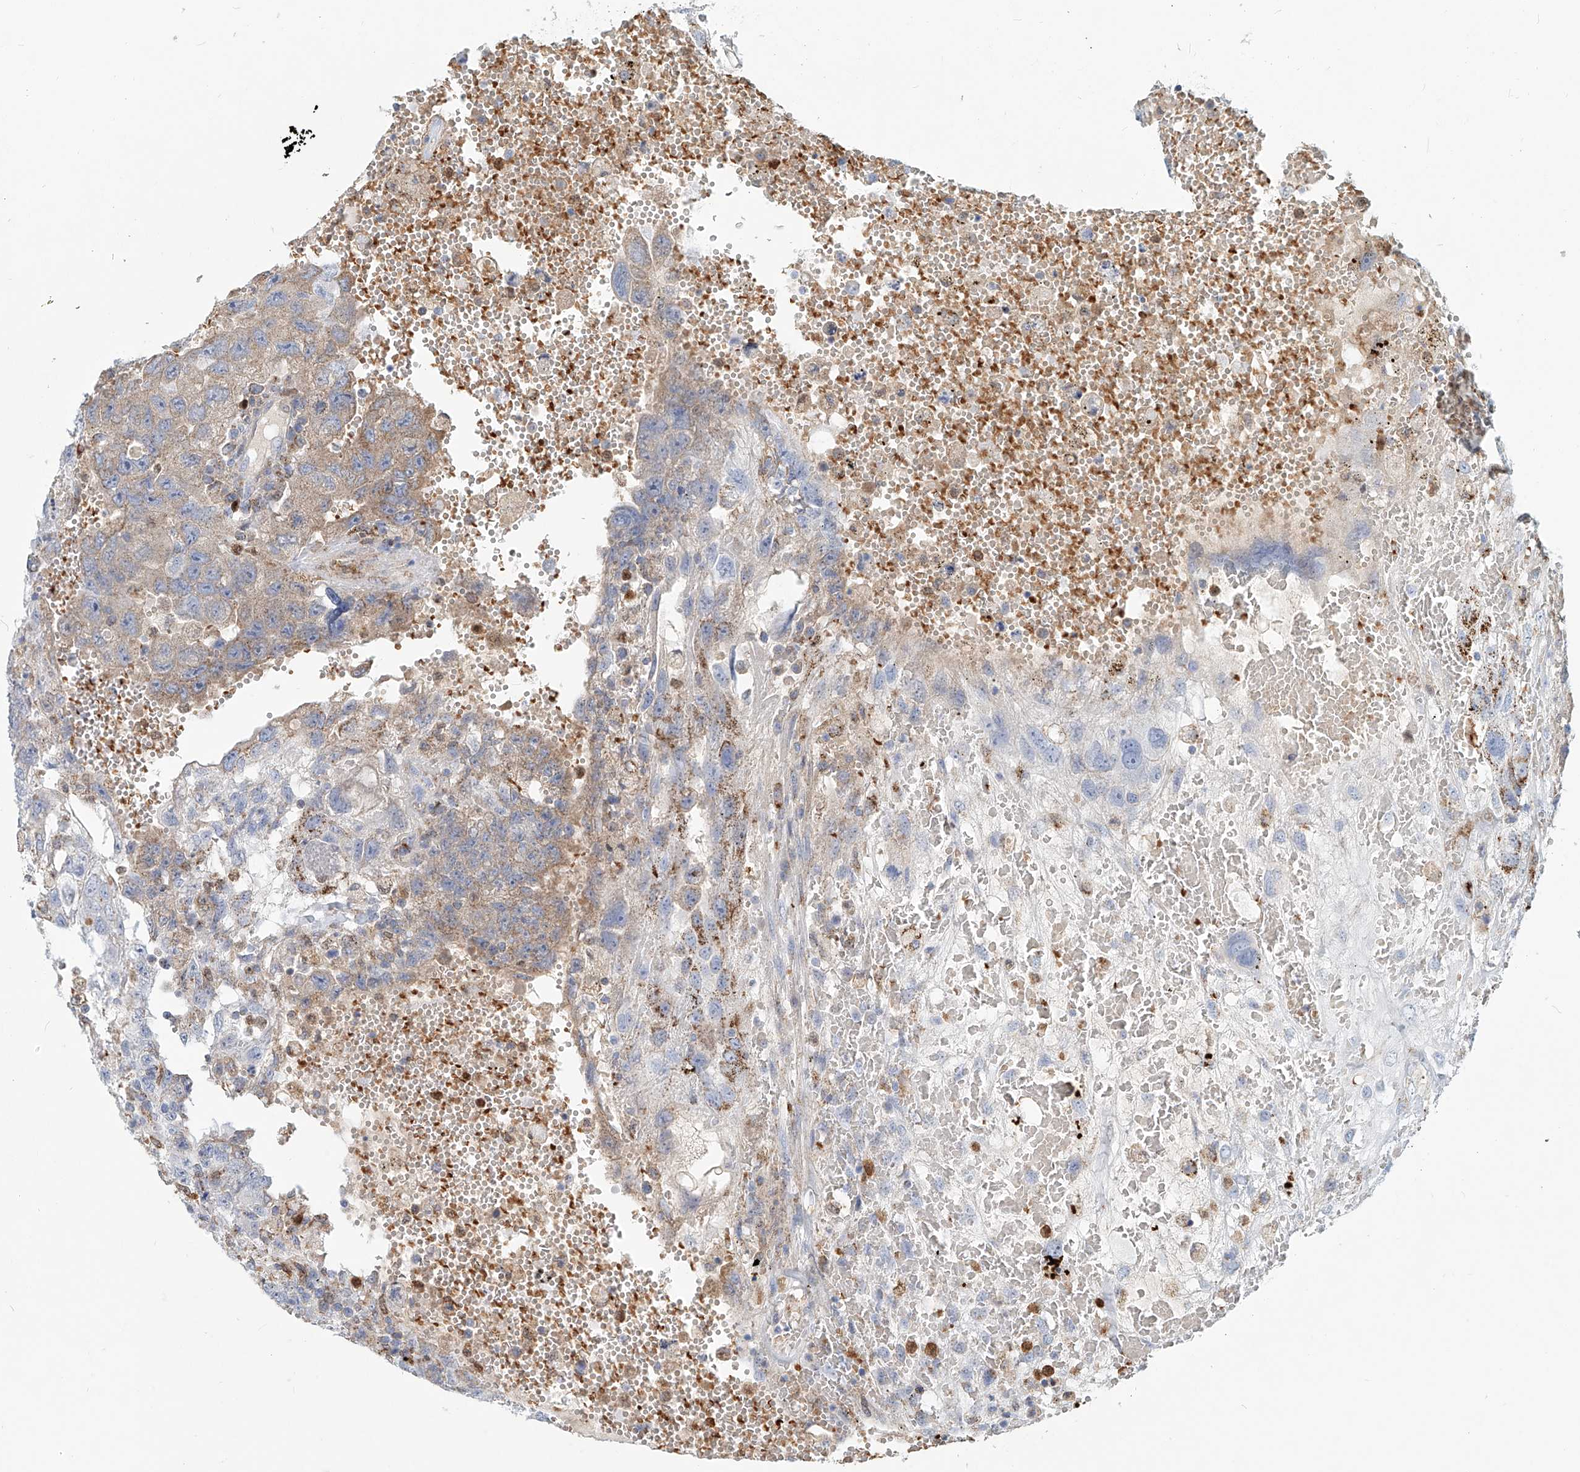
{"staining": {"intensity": "moderate", "quantity": "25%-75%", "location": "cytoplasmic/membranous"}, "tissue": "testis cancer", "cell_type": "Tumor cells", "image_type": "cancer", "snomed": [{"axis": "morphology", "description": "Carcinoma, Embryonal, NOS"}, {"axis": "topography", "description": "Testis"}], "caption": "A brown stain shows moderate cytoplasmic/membranous positivity of a protein in human testis cancer tumor cells.", "gene": "PTPRA", "patient": {"sex": "male", "age": 26}}